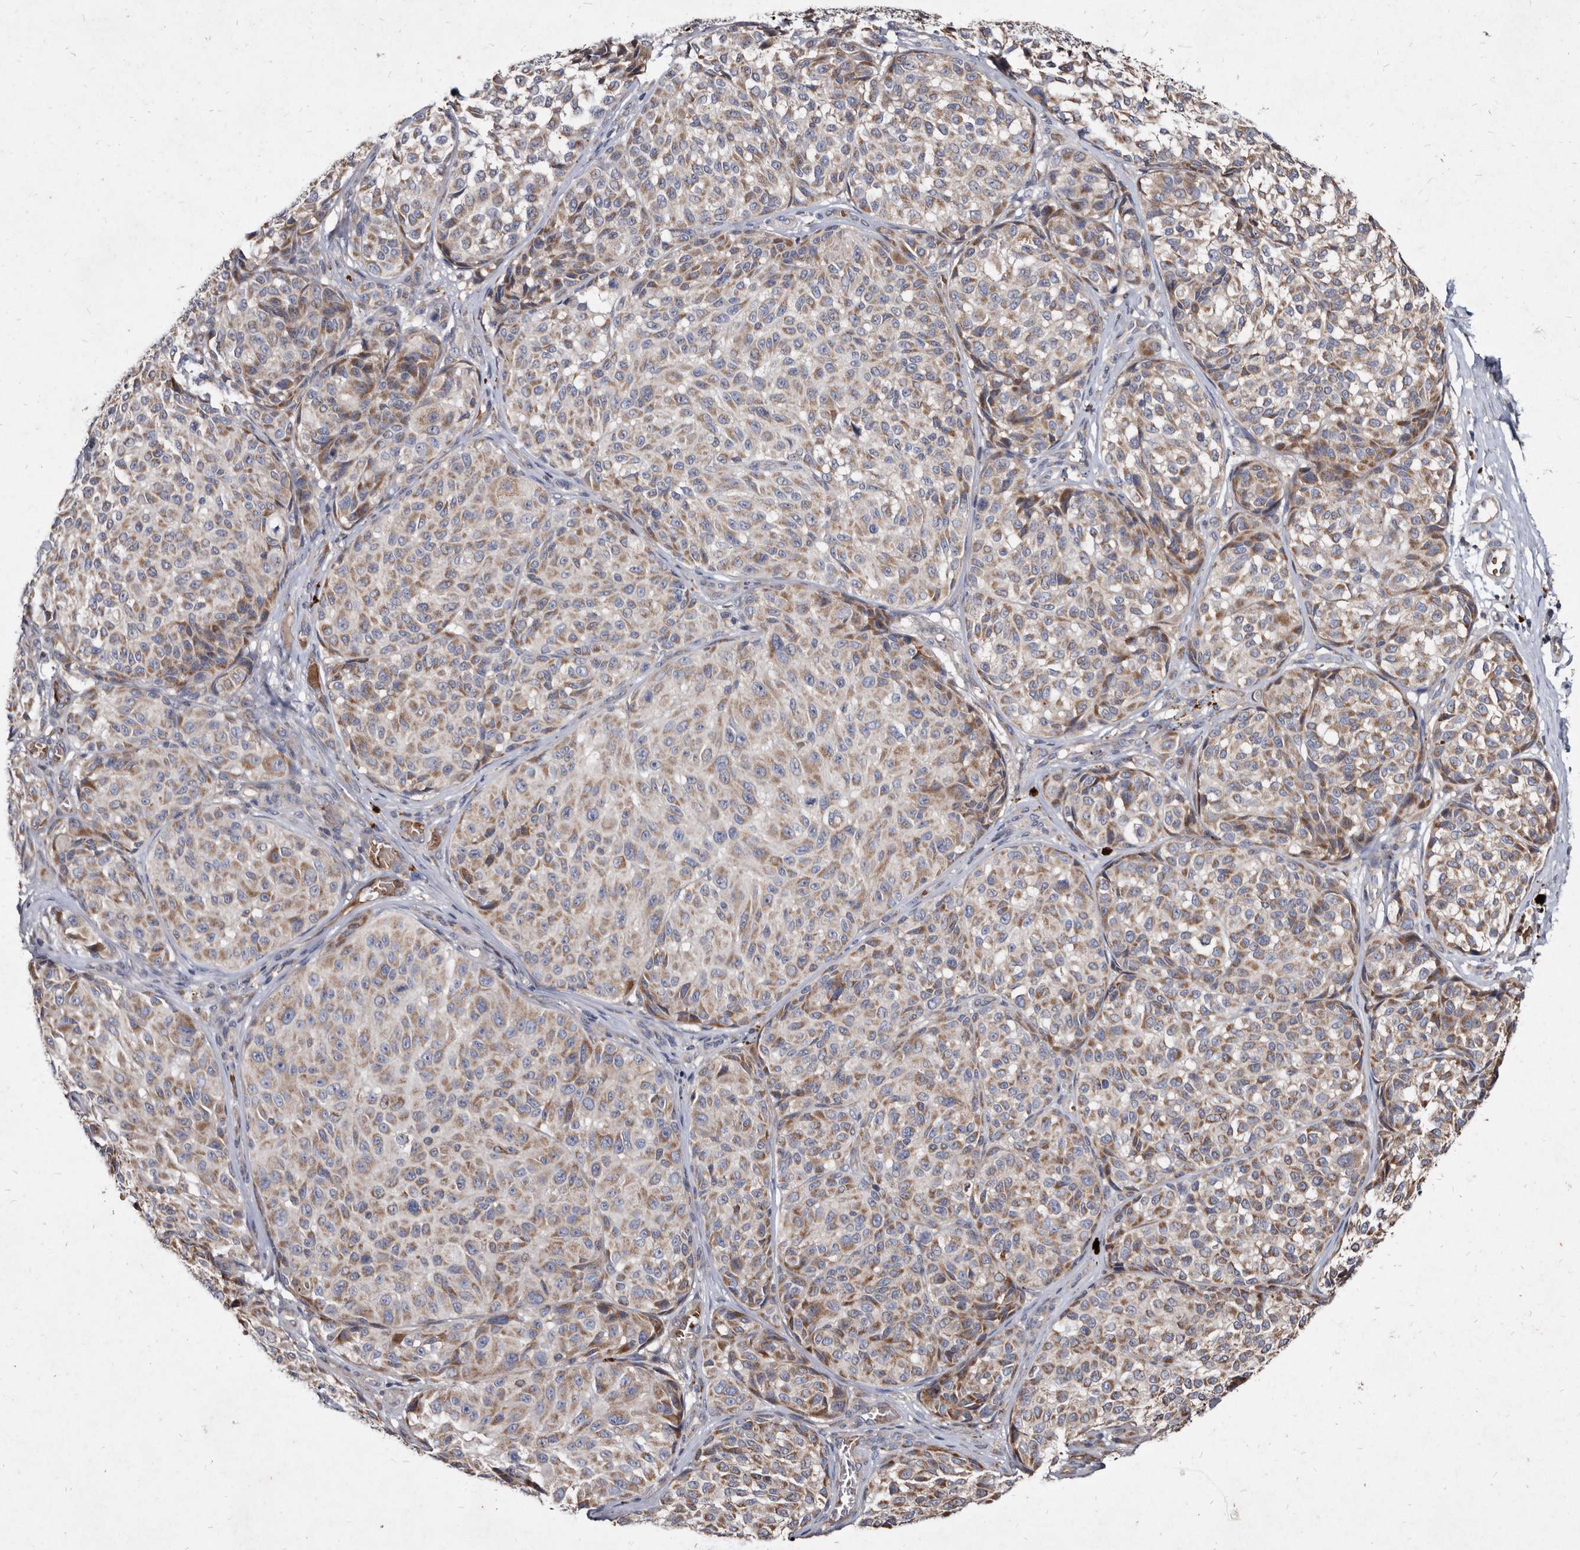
{"staining": {"intensity": "moderate", "quantity": ">75%", "location": "cytoplasmic/membranous"}, "tissue": "melanoma", "cell_type": "Tumor cells", "image_type": "cancer", "snomed": [{"axis": "morphology", "description": "Malignant melanoma, NOS"}, {"axis": "topography", "description": "Skin"}], "caption": "Melanoma stained with IHC exhibits moderate cytoplasmic/membranous expression in approximately >75% of tumor cells.", "gene": "YPEL3", "patient": {"sex": "male", "age": 83}}